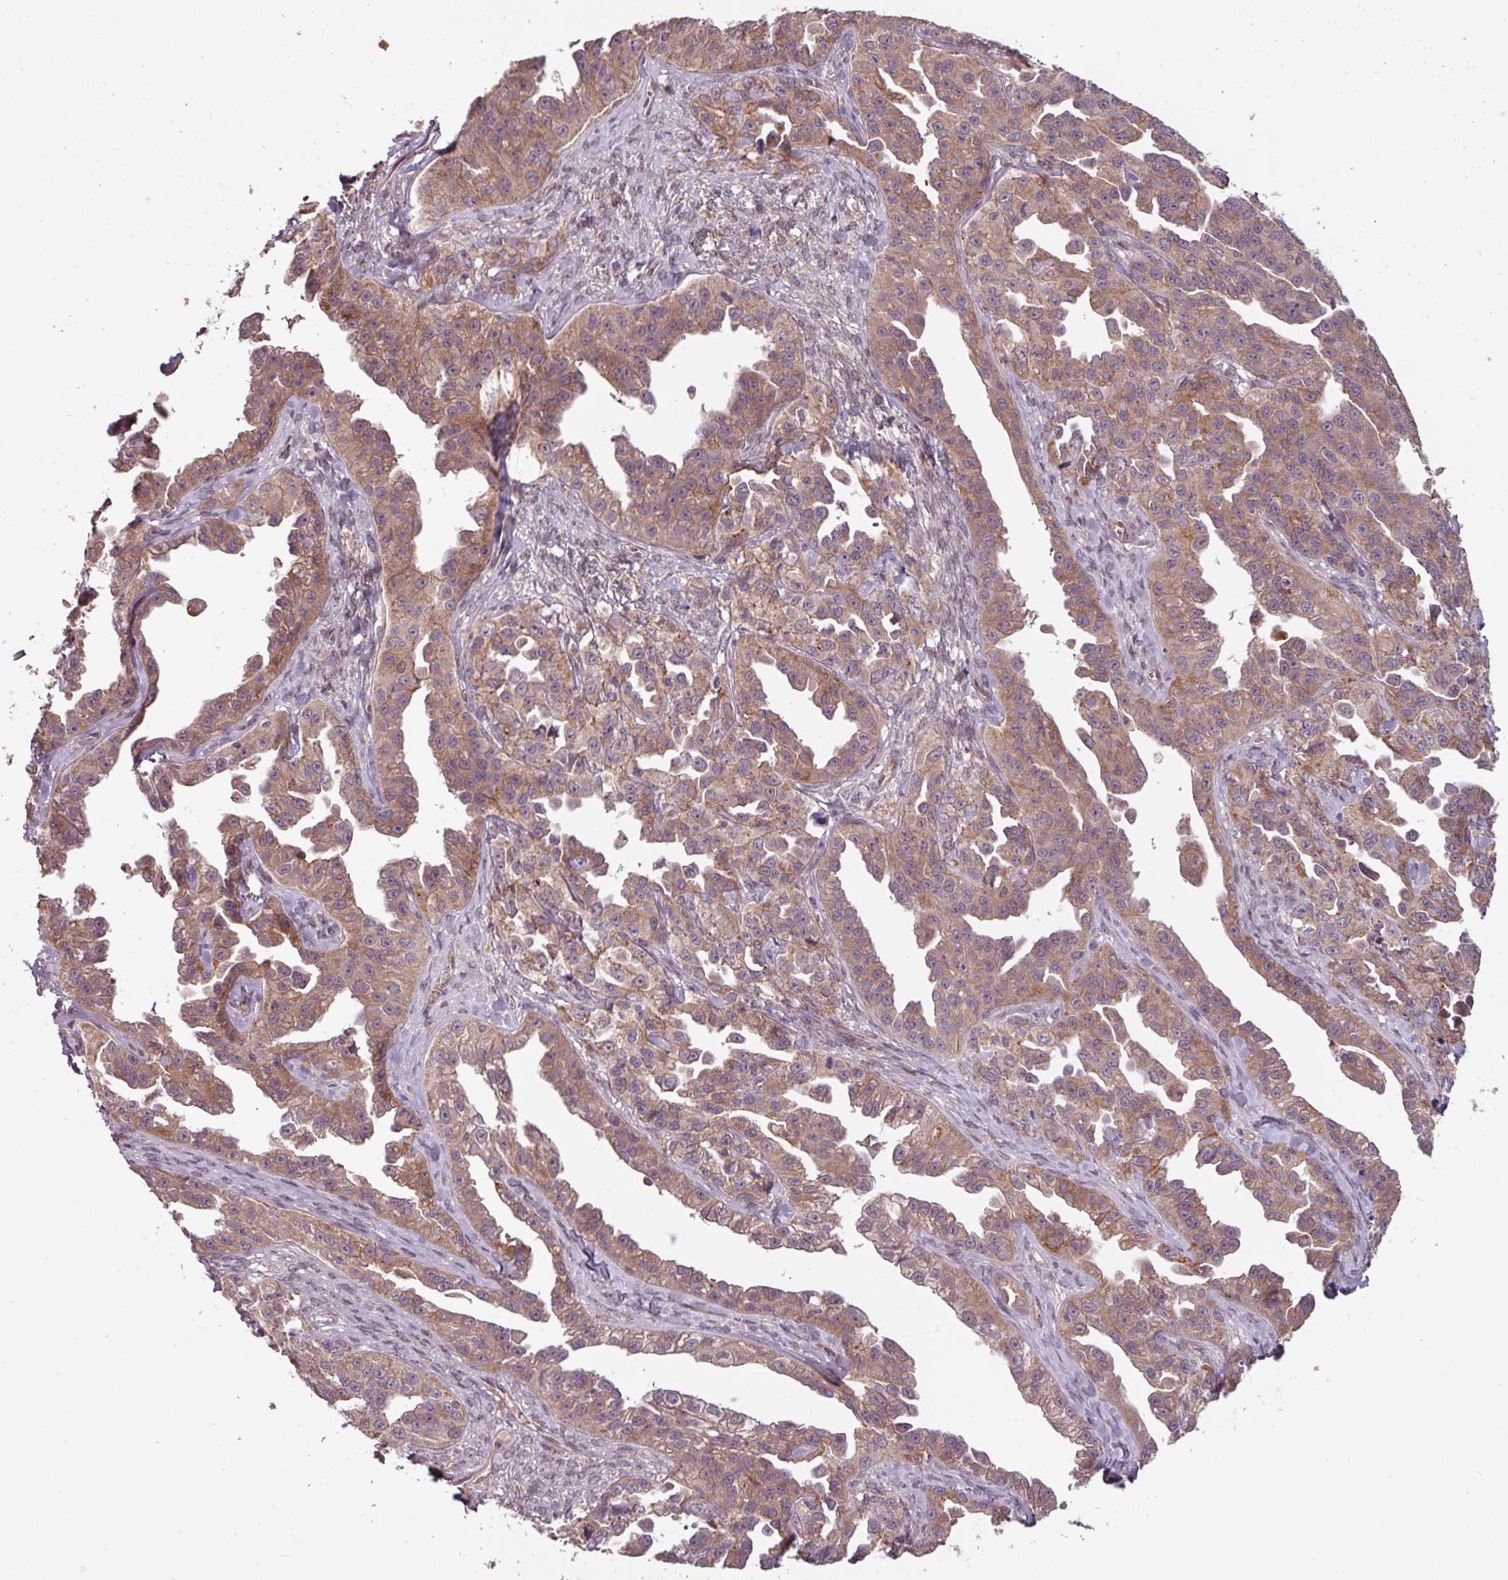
{"staining": {"intensity": "moderate", "quantity": ">75%", "location": "cytoplasmic/membranous"}, "tissue": "ovarian cancer", "cell_type": "Tumor cells", "image_type": "cancer", "snomed": [{"axis": "morphology", "description": "Cystadenocarcinoma, serous, NOS"}, {"axis": "topography", "description": "Ovary"}], "caption": "Immunohistochemistry (IHC) image of ovarian cancer stained for a protein (brown), which exhibits medium levels of moderate cytoplasmic/membranous expression in approximately >75% of tumor cells.", "gene": "TMEM88", "patient": {"sex": "female", "age": 75}}